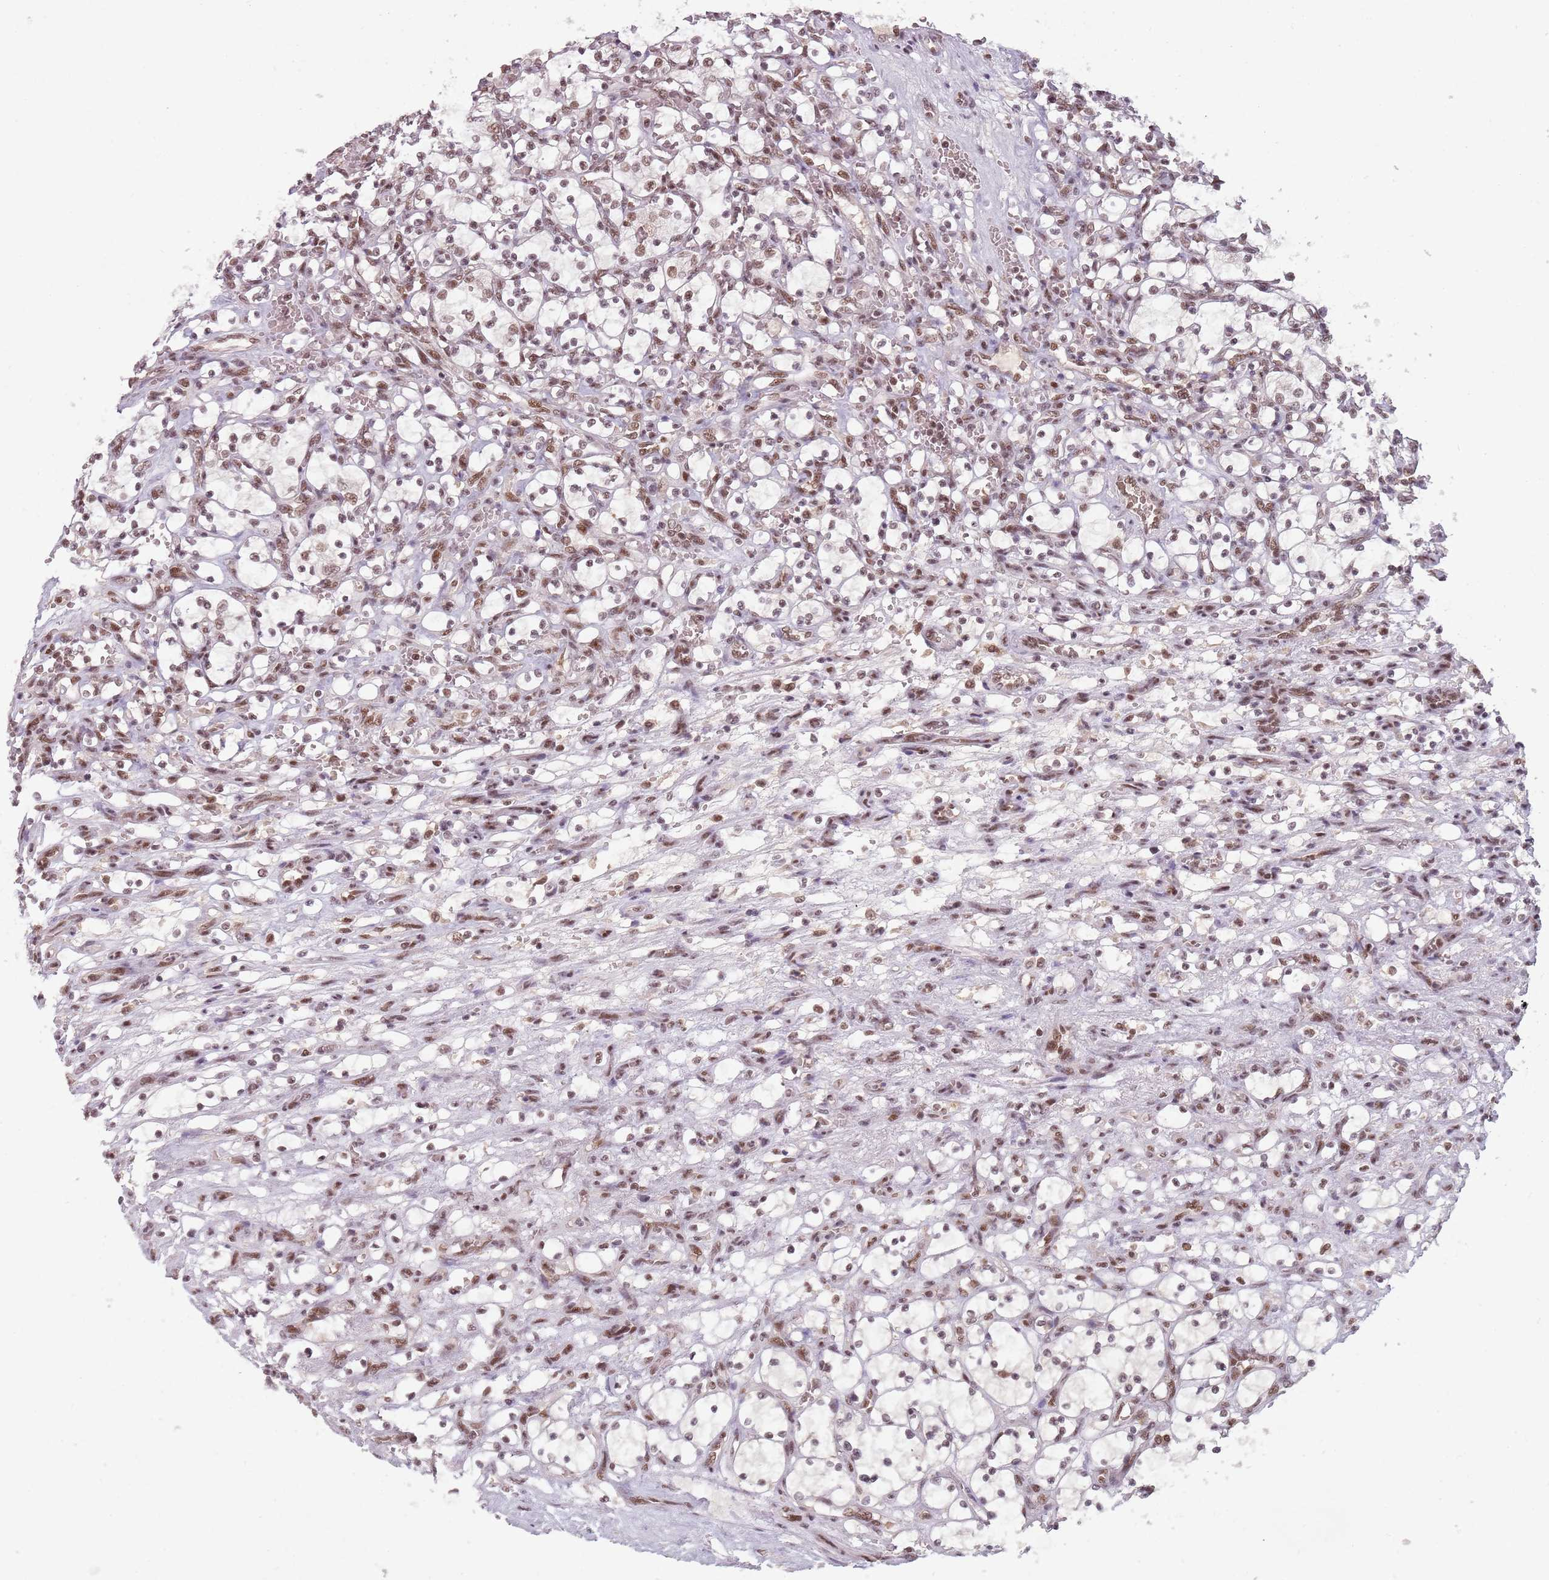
{"staining": {"intensity": "moderate", "quantity": ">75%", "location": "nuclear"}, "tissue": "renal cancer", "cell_type": "Tumor cells", "image_type": "cancer", "snomed": [{"axis": "morphology", "description": "Adenocarcinoma, NOS"}, {"axis": "topography", "description": "Kidney"}], "caption": "Renal cancer (adenocarcinoma) stained with a protein marker shows moderate staining in tumor cells.", "gene": "NCBP1", "patient": {"sex": "female", "age": 69}}